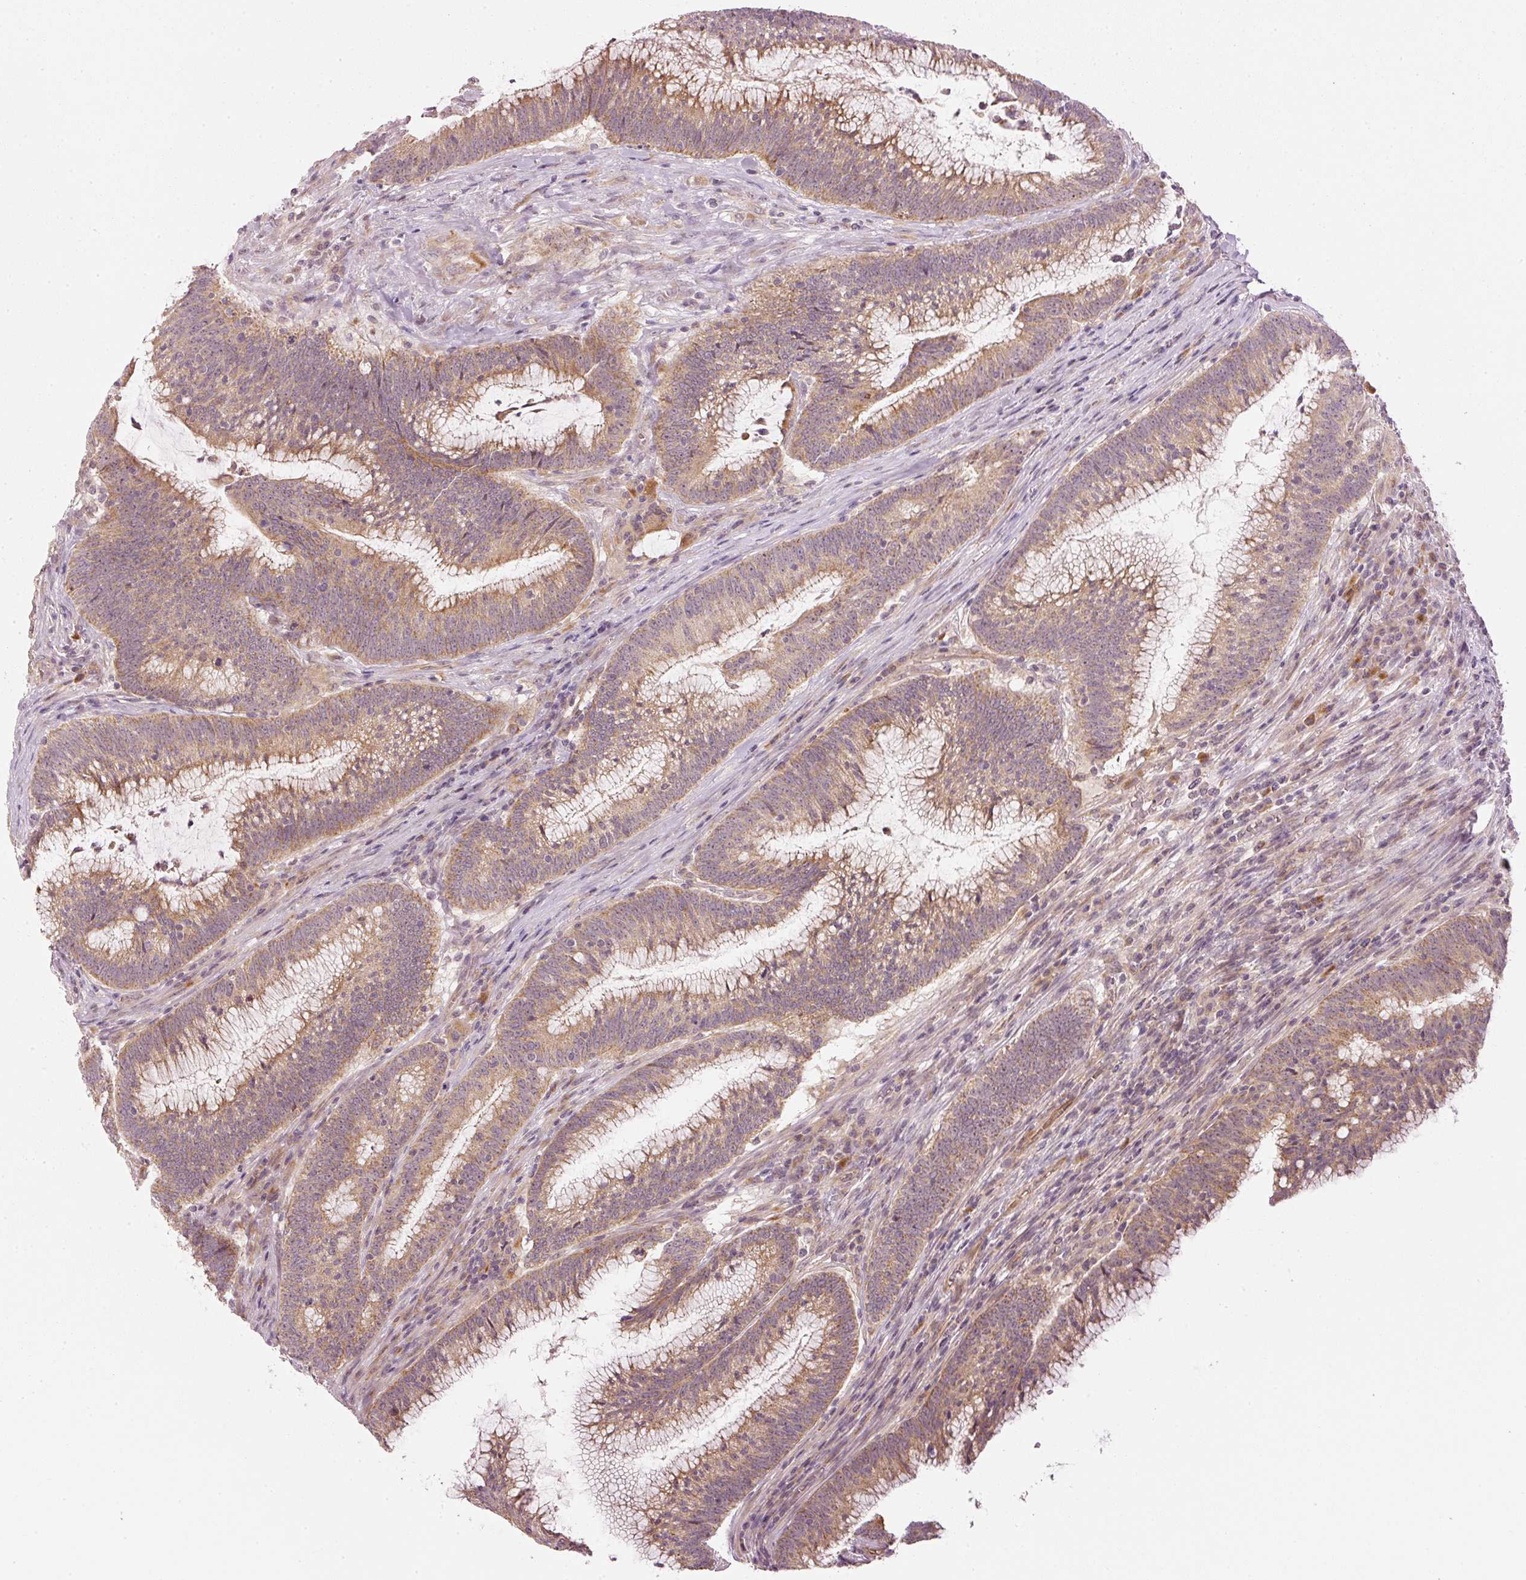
{"staining": {"intensity": "moderate", "quantity": ">75%", "location": "cytoplasmic/membranous"}, "tissue": "colorectal cancer", "cell_type": "Tumor cells", "image_type": "cancer", "snomed": [{"axis": "morphology", "description": "Adenocarcinoma, NOS"}, {"axis": "topography", "description": "Rectum"}], "caption": "Adenocarcinoma (colorectal) tissue displays moderate cytoplasmic/membranous staining in approximately >75% of tumor cells, visualized by immunohistochemistry.", "gene": "CDC20B", "patient": {"sex": "female", "age": 77}}